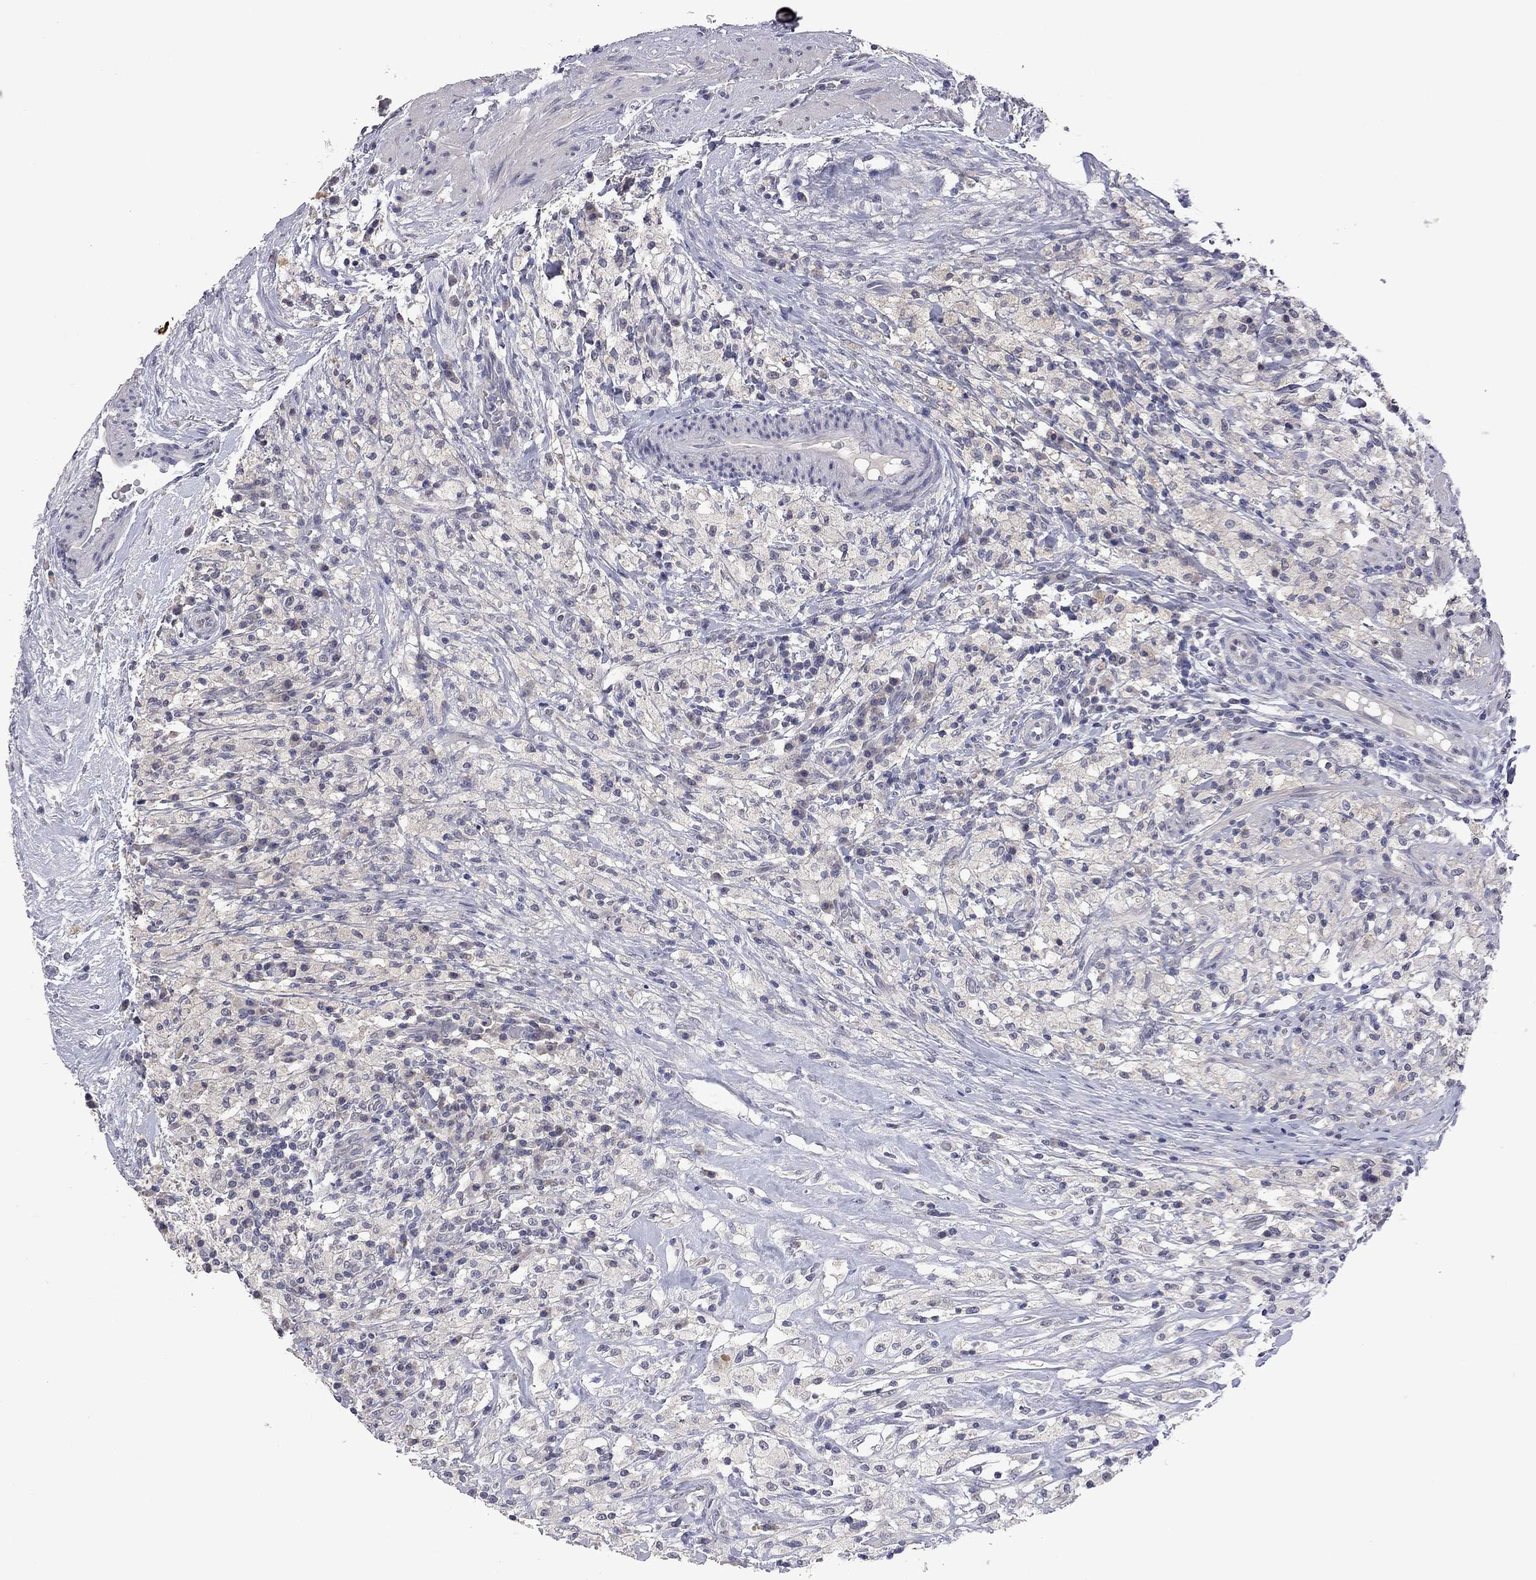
{"staining": {"intensity": "negative", "quantity": "none", "location": "none"}, "tissue": "testis cancer", "cell_type": "Tumor cells", "image_type": "cancer", "snomed": [{"axis": "morphology", "description": "Necrosis, NOS"}, {"axis": "morphology", "description": "Carcinoma, Embryonal, NOS"}, {"axis": "topography", "description": "Testis"}], "caption": "A high-resolution image shows immunohistochemistry (IHC) staining of testis embryonal carcinoma, which shows no significant expression in tumor cells.", "gene": "FABP12", "patient": {"sex": "male", "age": 19}}